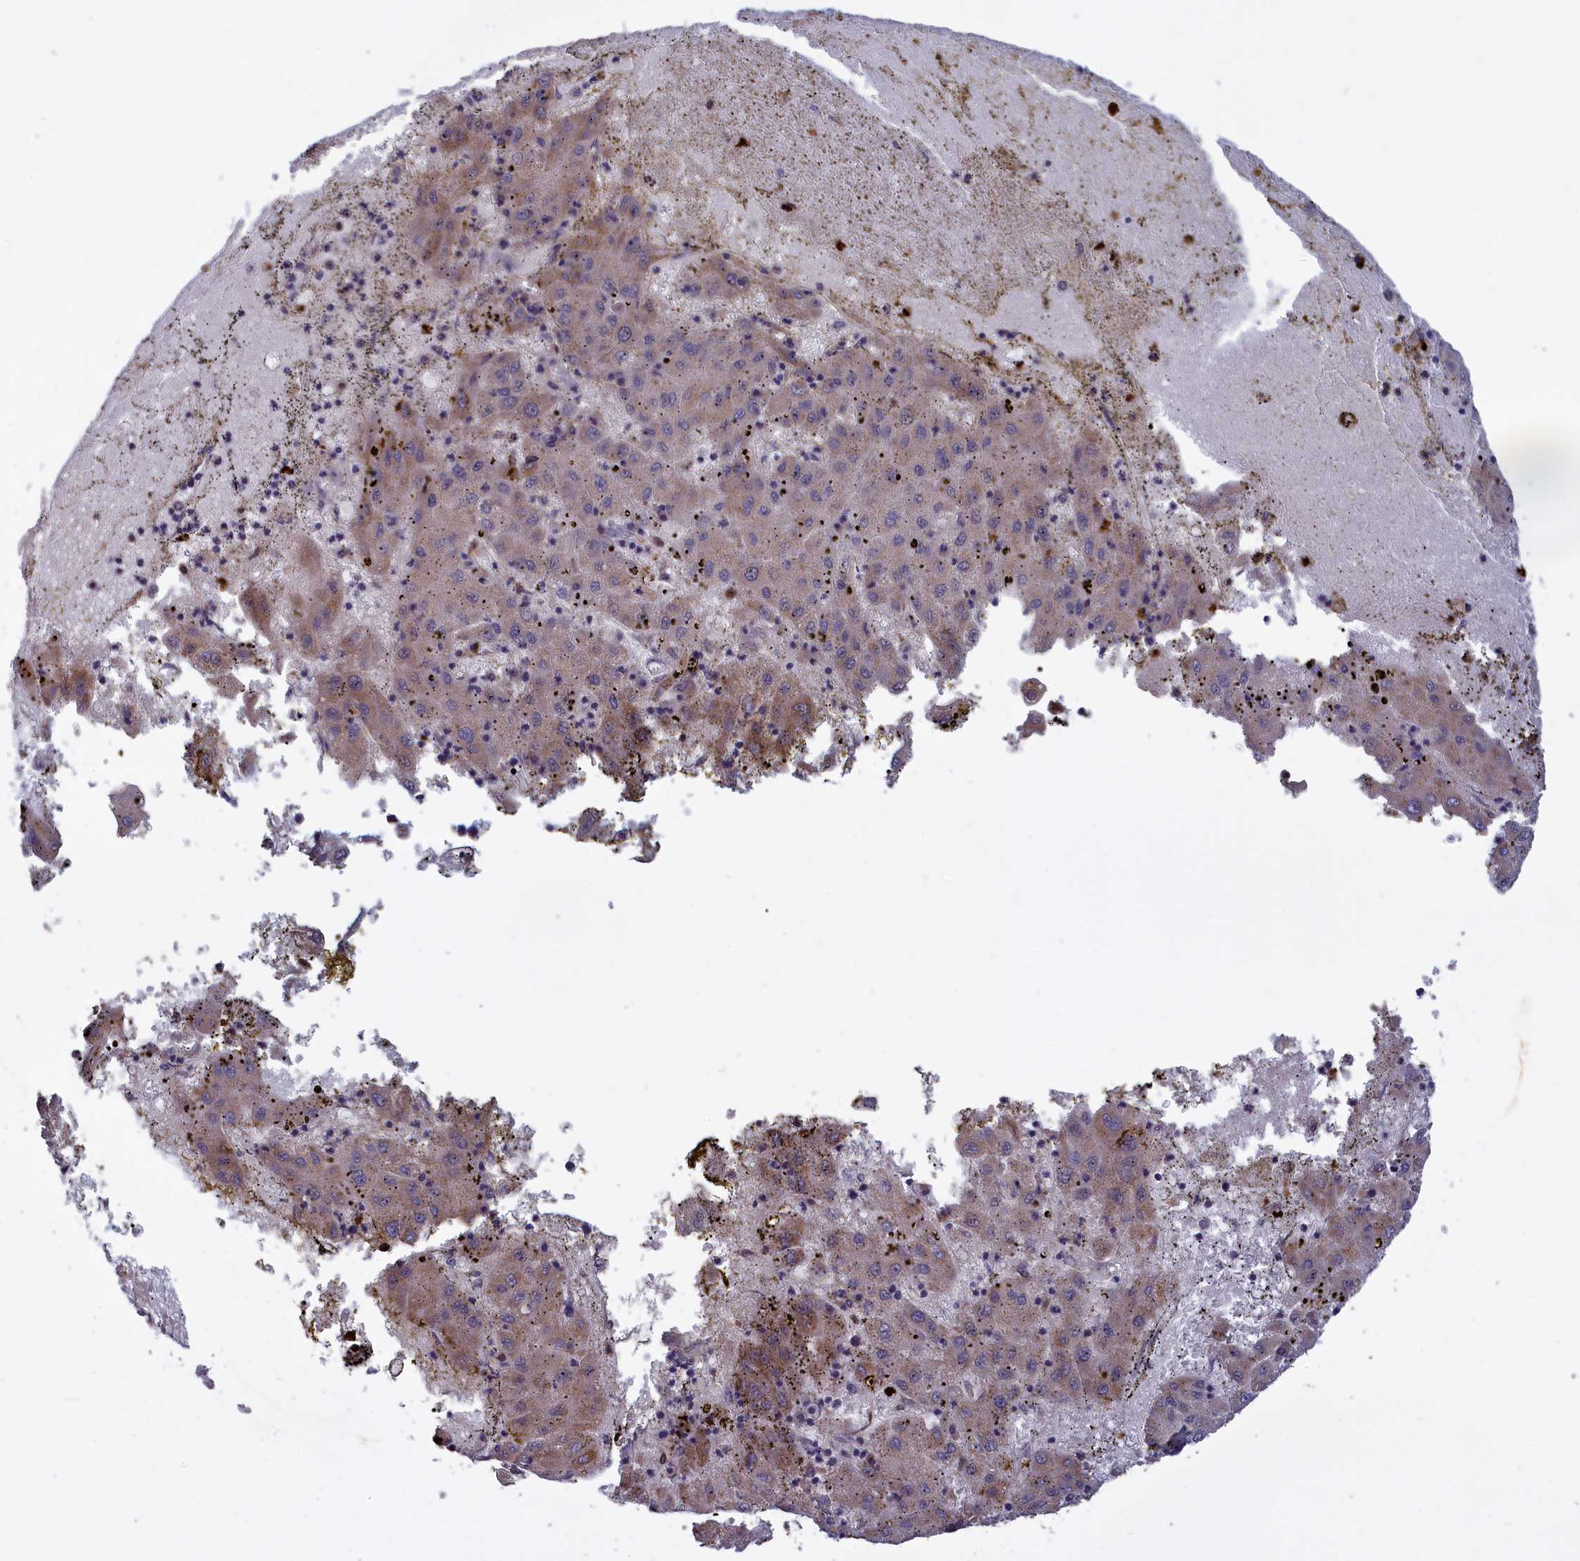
{"staining": {"intensity": "weak", "quantity": ">75%", "location": "cytoplasmic/membranous"}, "tissue": "liver cancer", "cell_type": "Tumor cells", "image_type": "cancer", "snomed": [{"axis": "morphology", "description": "Carcinoma, Hepatocellular, NOS"}, {"axis": "topography", "description": "Liver"}], "caption": "Immunohistochemical staining of human liver hepatocellular carcinoma demonstrates weak cytoplasmic/membranous protein staining in about >75% of tumor cells.", "gene": "EPB41L4B", "patient": {"sex": "male", "age": 72}}